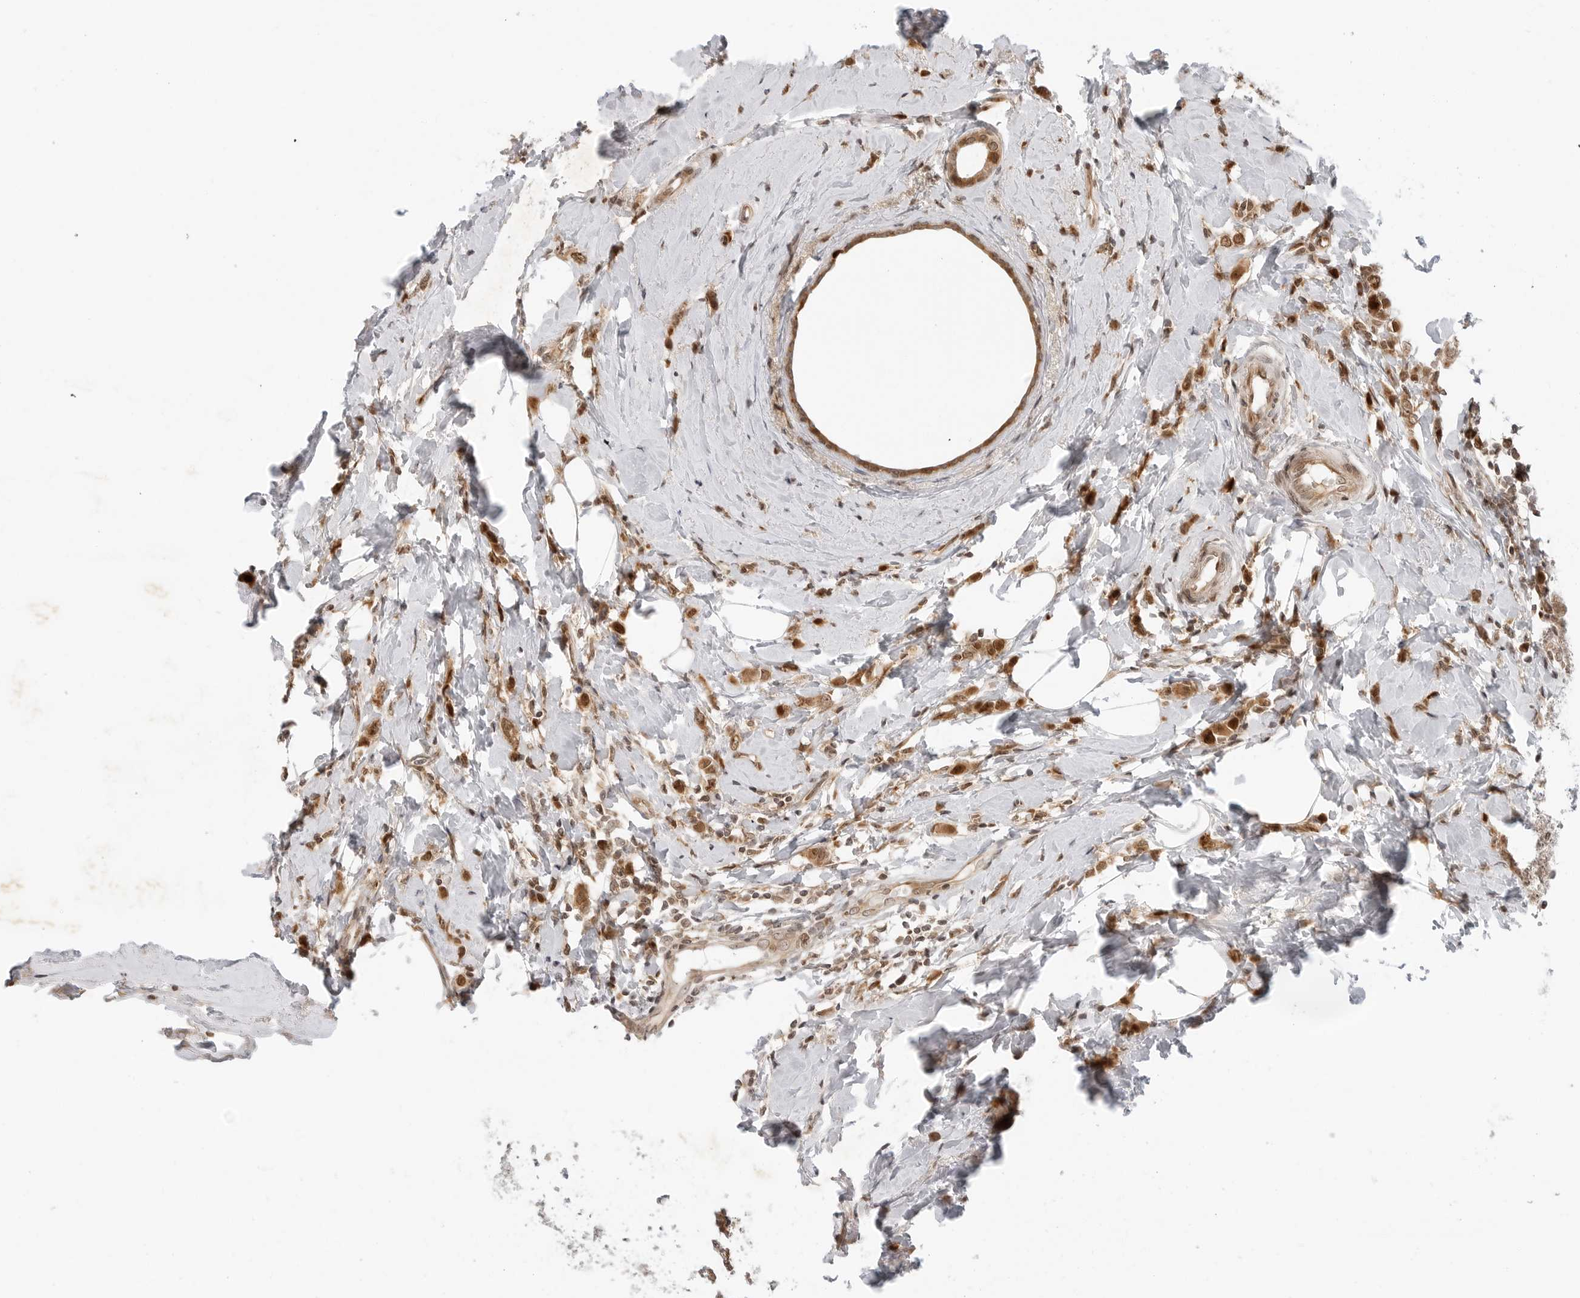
{"staining": {"intensity": "strong", "quantity": ">75%", "location": "cytoplasmic/membranous,nuclear"}, "tissue": "breast cancer", "cell_type": "Tumor cells", "image_type": "cancer", "snomed": [{"axis": "morphology", "description": "Lobular carcinoma"}, {"axis": "topography", "description": "Breast"}], "caption": "A brown stain shows strong cytoplasmic/membranous and nuclear expression of a protein in breast cancer (lobular carcinoma) tumor cells.", "gene": "TIPRL", "patient": {"sex": "female", "age": 47}}